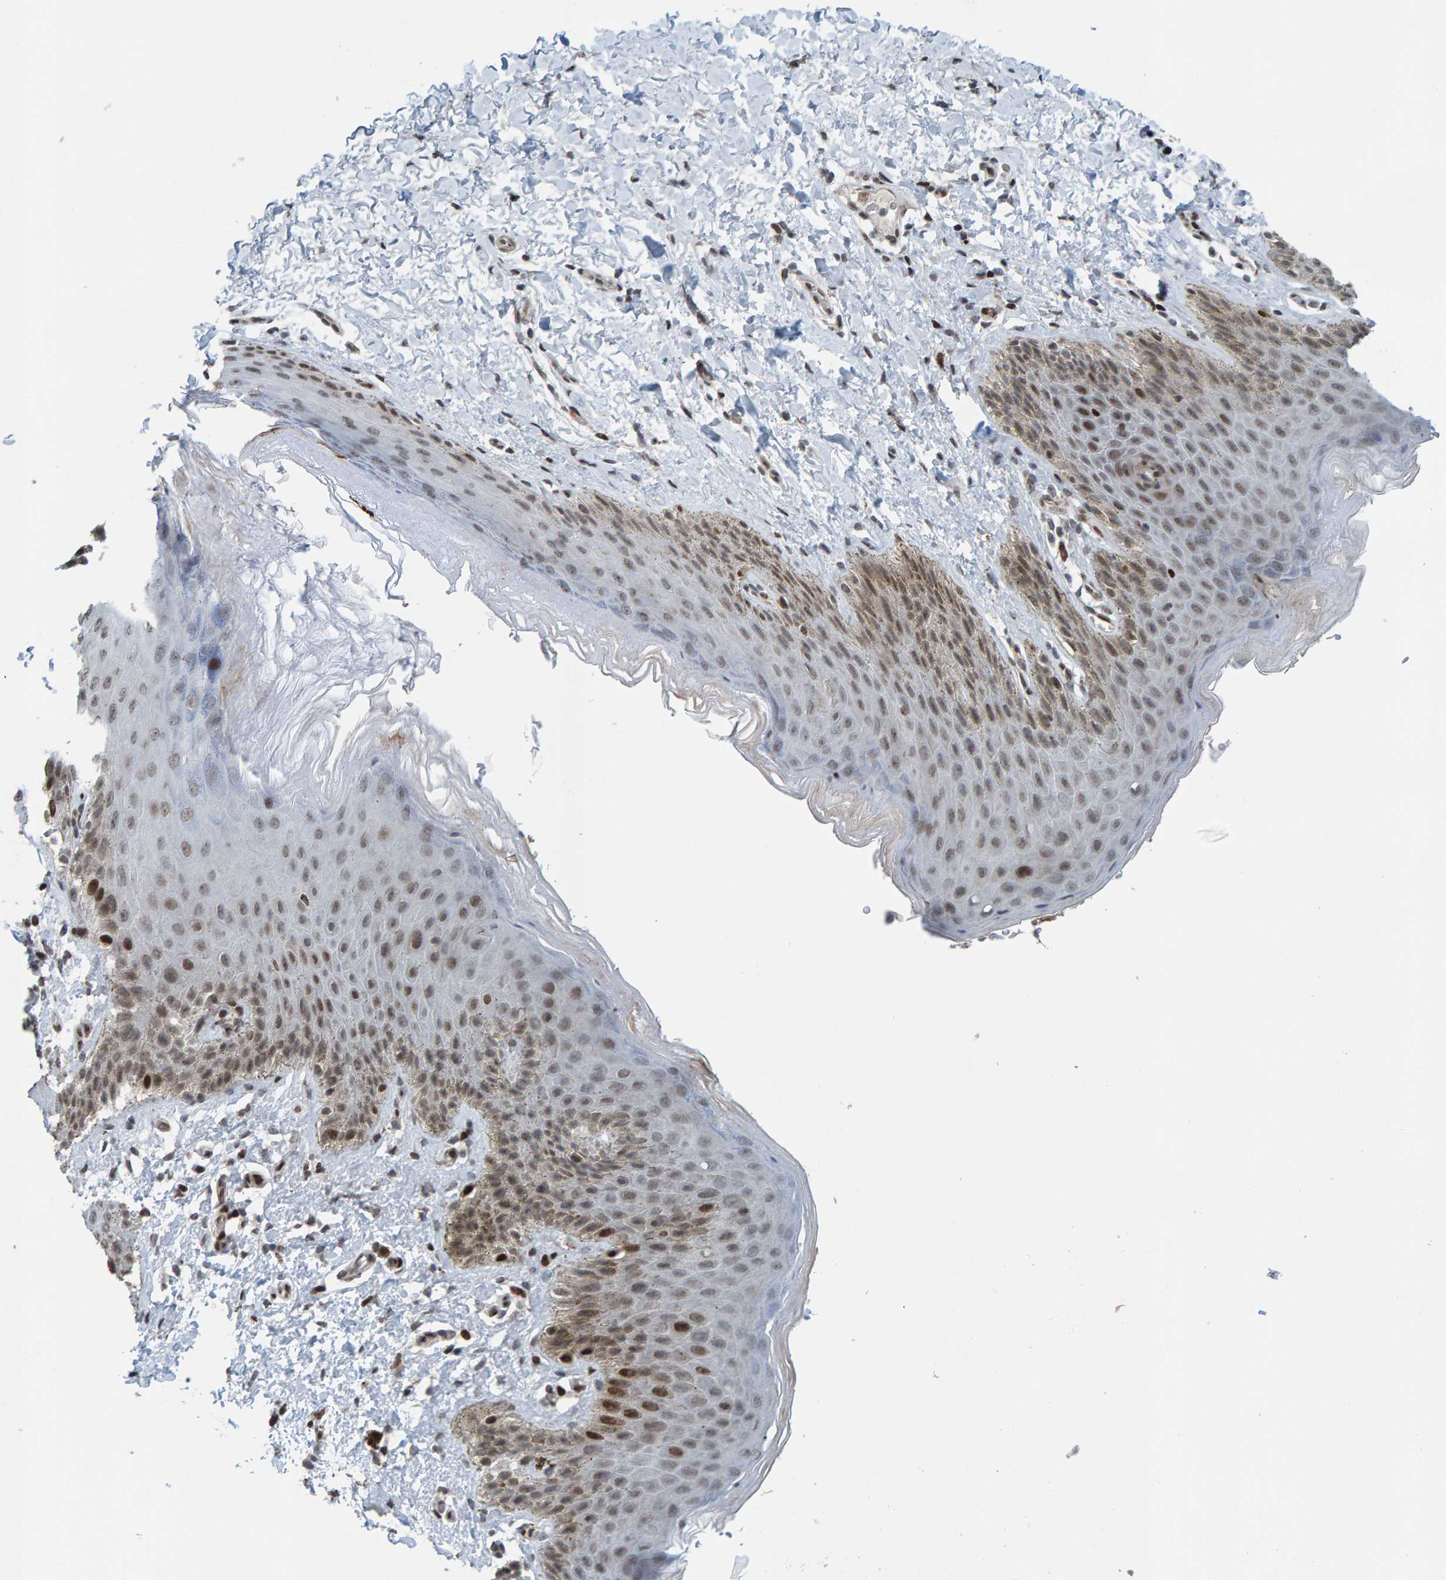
{"staining": {"intensity": "moderate", "quantity": "<25%", "location": "cytoplasmic/membranous,nuclear"}, "tissue": "skin", "cell_type": "Epidermal cells", "image_type": "normal", "snomed": [{"axis": "morphology", "description": "Normal tissue, NOS"}, {"axis": "topography", "description": "Anal"}, {"axis": "topography", "description": "Peripheral nerve tissue"}], "caption": "Epidermal cells show low levels of moderate cytoplasmic/membranous,nuclear staining in about <25% of cells in unremarkable human skin. The staining is performed using DAB (3,3'-diaminobenzidine) brown chromogen to label protein expression. The nuclei are counter-stained blue using hematoxylin.", "gene": "ZNF366", "patient": {"sex": "male", "age": 44}}